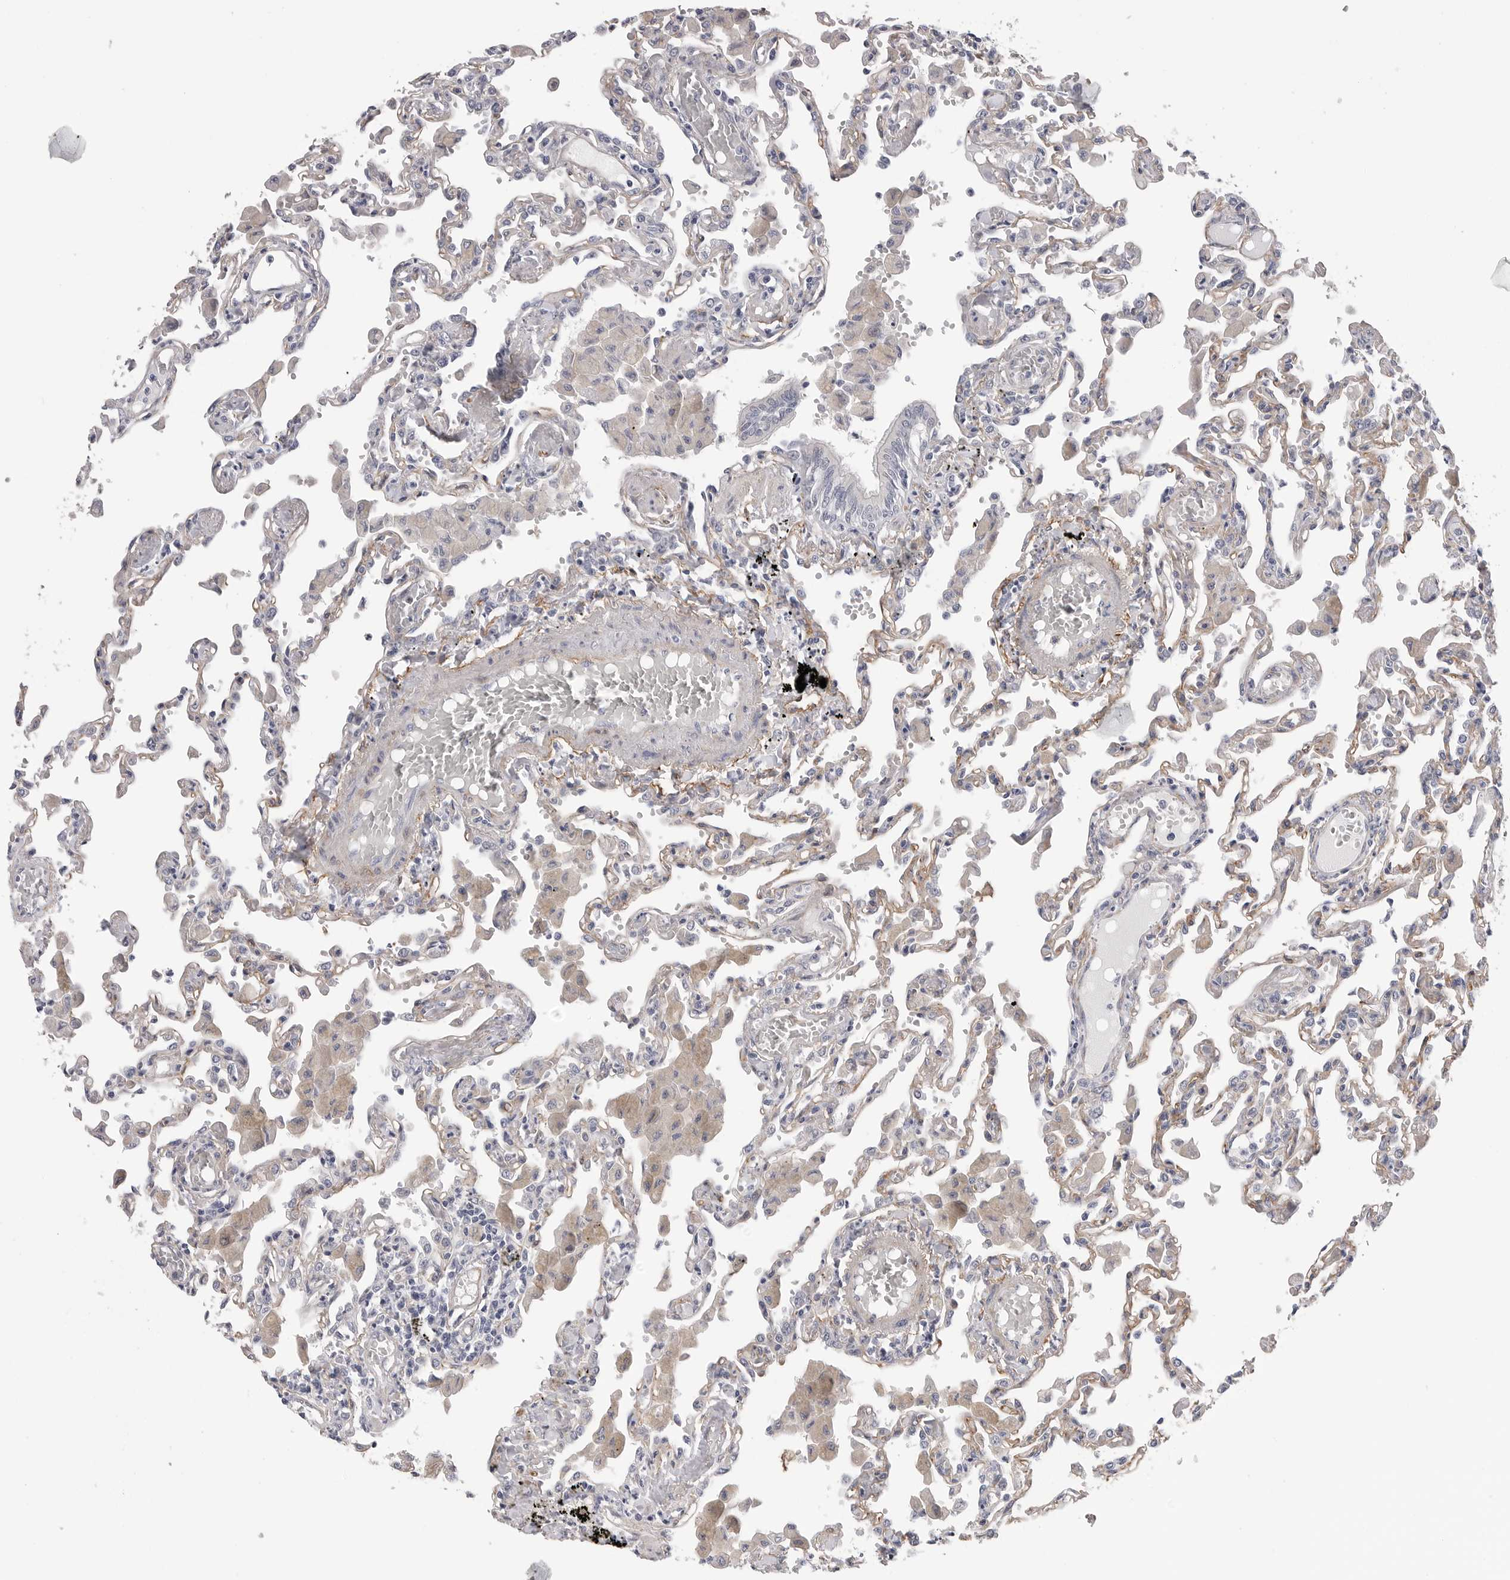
{"staining": {"intensity": "weak", "quantity": "<25%", "location": "cytoplasmic/membranous"}, "tissue": "lung", "cell_type": "Alveolar cells", "image_type": "normal", "snomed": [{"axis": "morphology", "description": "Normal tissue, NOS"}, {"axis": "topography", "description": "Bronchus"}, {"axis": "topography", "description": "Lung"}], "caption": "High power microscopy micrograph of an immunohistochemistry (IHC) photomicrograph of unremarkable lung, revealing no significant expression in alveolar cells.", "gene": "AKAP12", "patient": {"sex": "female", "age": 49}}